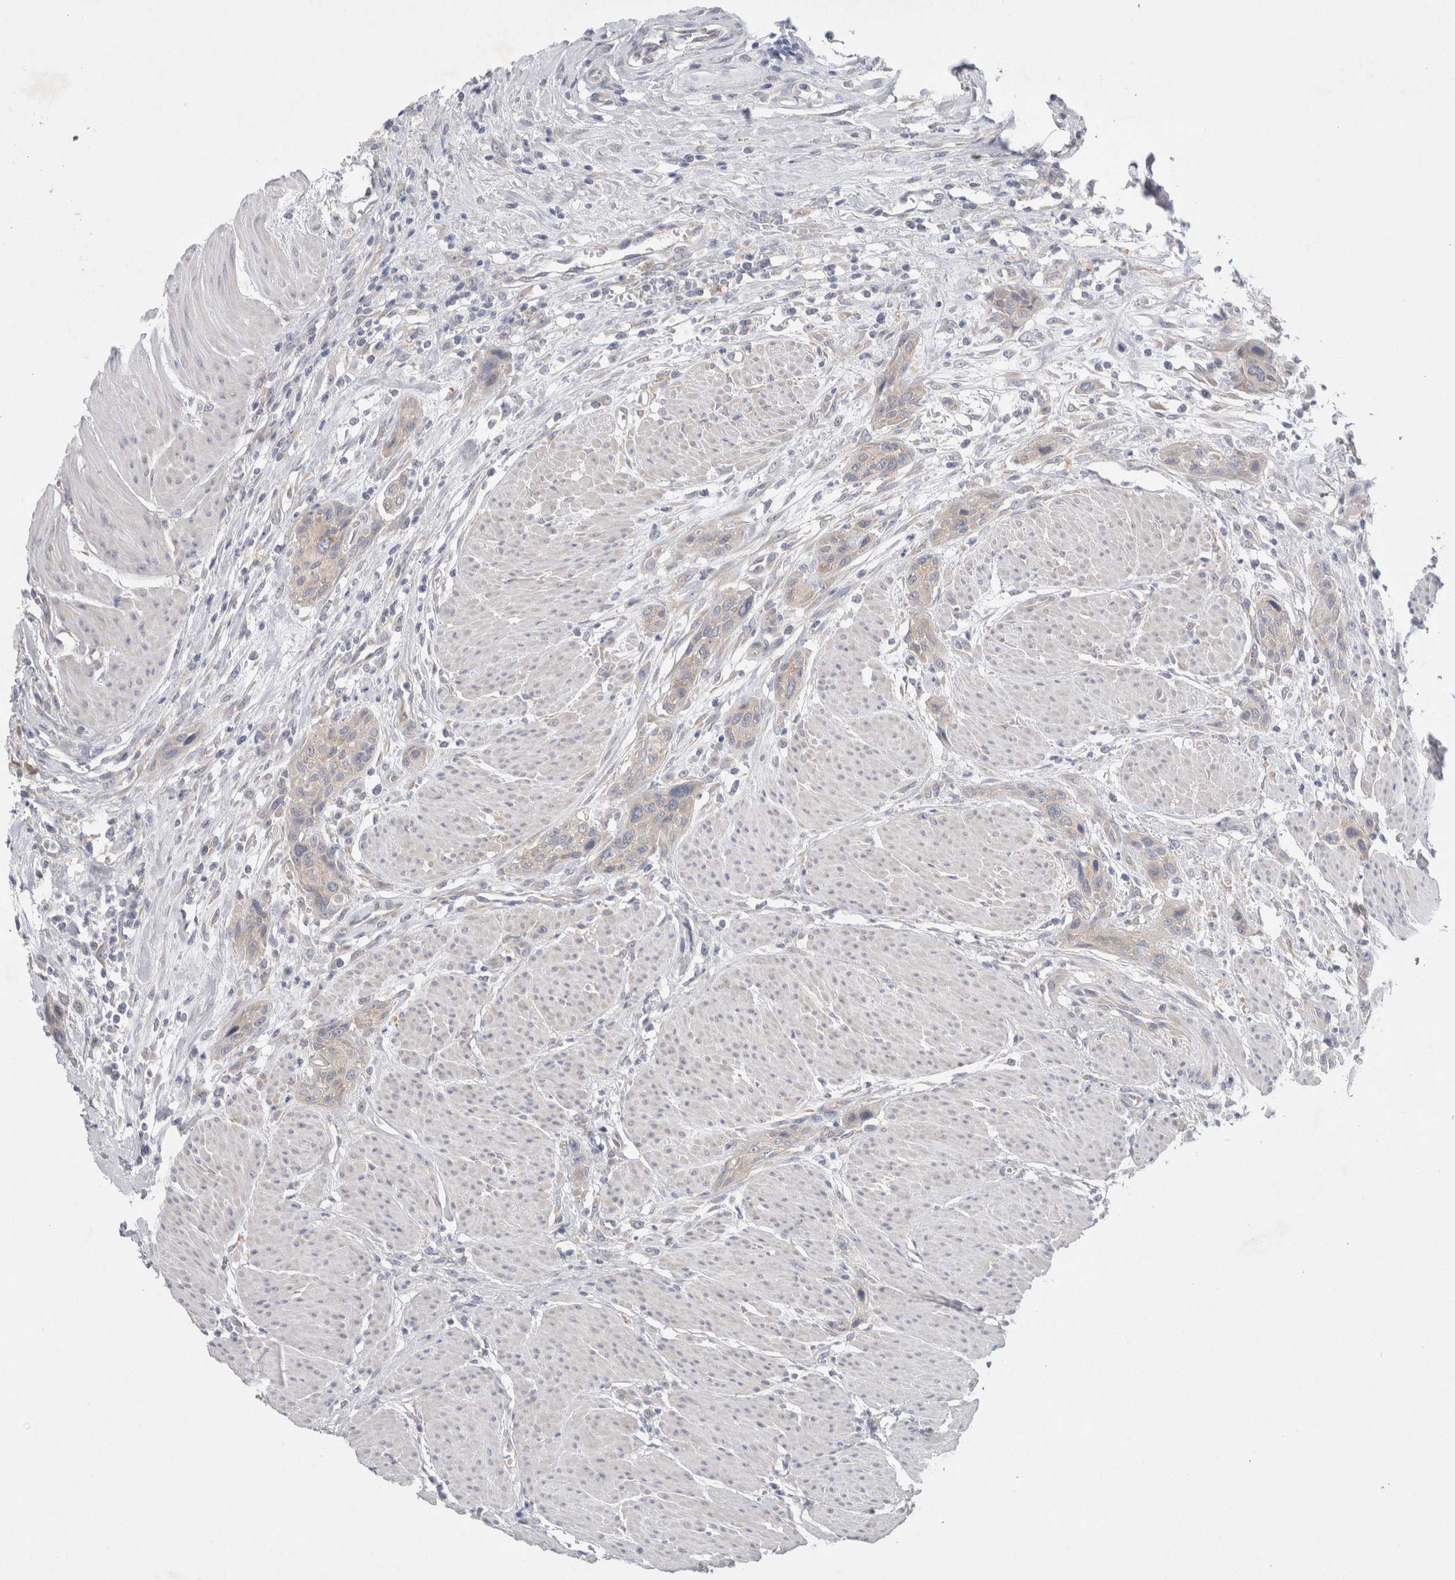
{"staining": {"intensity": "negative", "quantity": "none", "location": "none"}, "tissue": "urothelial cancer", "cell_type": "Tumor cells", "image_type": "cancer", "snomed": [{"axis": "morphology", "description": "Urothelial carcinoma, High grade"}, {"axis": "topography", "description": "Urinary bladder"}], "caption": "There is no significant positivity in tumor cells of high-grade urothelial carcinoma. (DAB (3,3'-diaminobenzidine) immunohistochemistry (IHC), high magnification).", "gene": "WIPF2", "patient": {"sex": "male", "age": 35}}